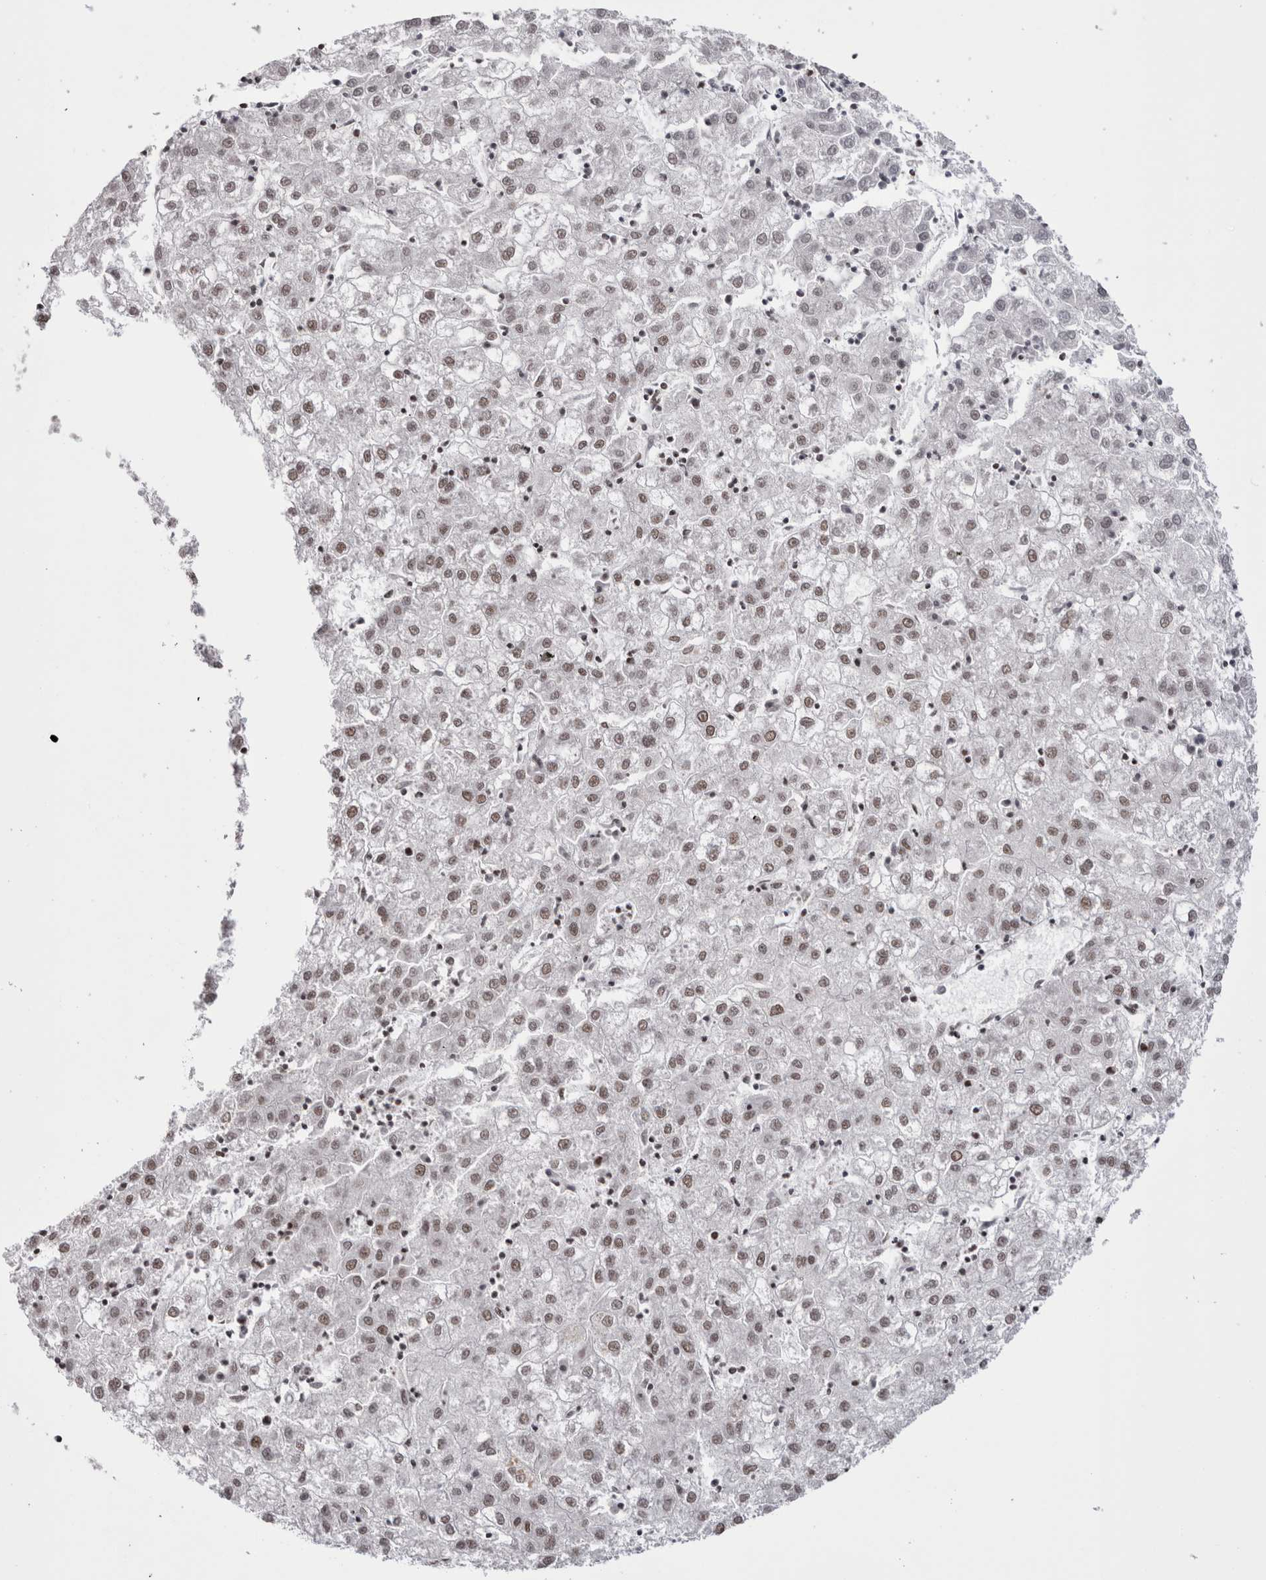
{"staining": {"intensity": "moderate", "quantity": ">75%", "location": "nuclear"}, "tissue": "liver cancer", "cell_type": "Tumor cells", "image_type": "cancer", "snomed": [{"axis": "morphology", "description": "Carcinoma, Hepatocellular, NOS"}, {"axis": "topography", "description": "Liver"}], "caption": "Protein expression analysis of liver cancer (hepatocellular carcinoma) shows moderate nuclear expression in about >75% of tumor cells. The staining is performed using DAB brown chromogen to label protein expression. The nuclei are counter-stained blue using hematoxylin.", "gene": "SMC1A", "patient": {"sex": "male", "age": 72}}